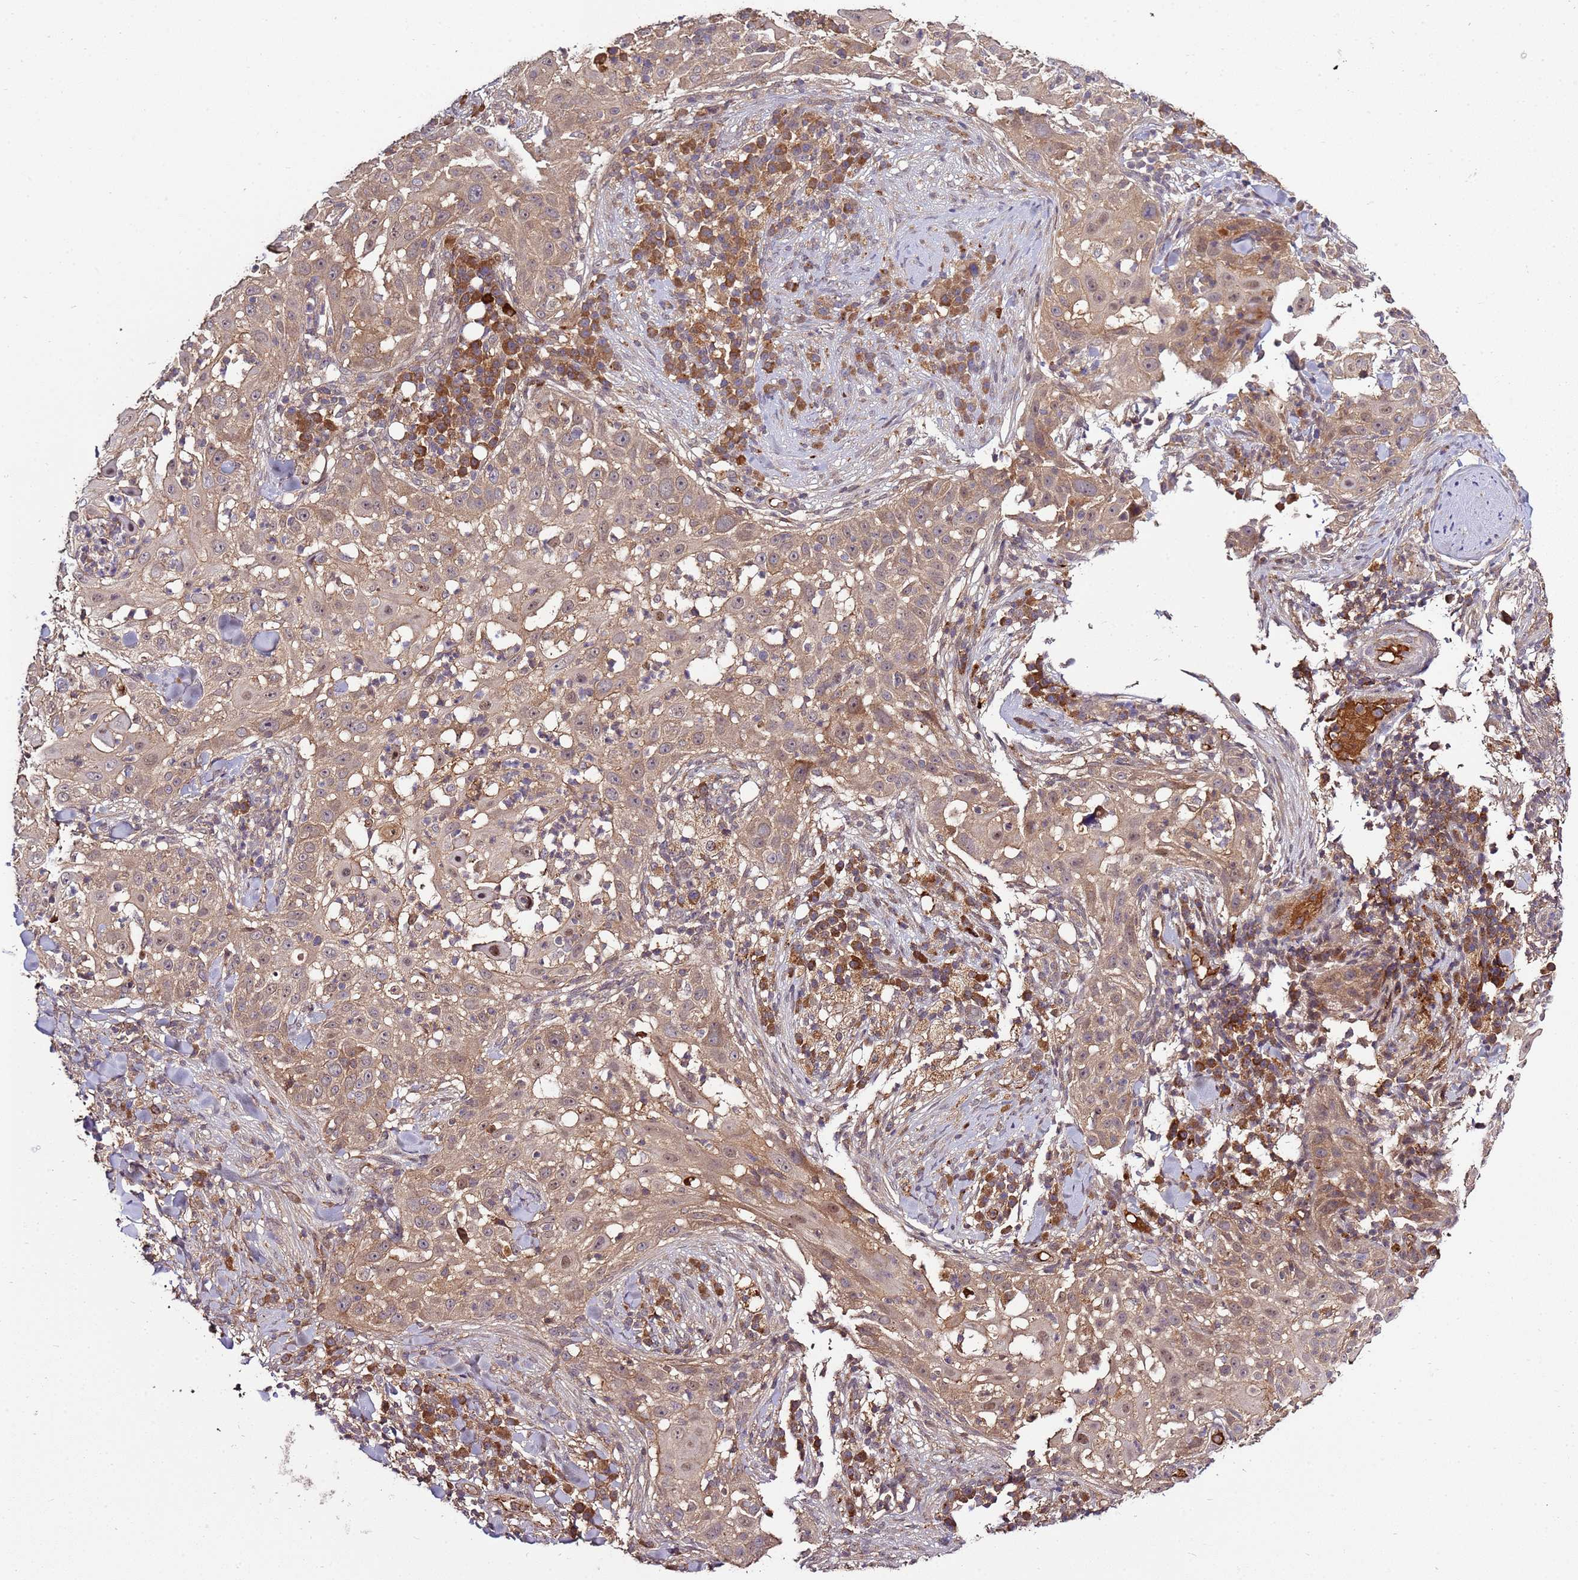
{"staining": {"intensity": "moderate", "quantity": ">75%", "location": "cytoplasmic/membranous,nuclear"}, "tissue": "skin cancer", "cell_type": "Tumor cells", "image_type": "cancer", "snomed": [{"axis": "morphology", "description": "Squamous cell carcinoma, NOS"}, {"axis": "topography", "description": "Skin"}], "caption": "Moderate cytoplasmic/membranous and nuclear protein staining is identified in approximately >75% of tumor cells in skin cancer.", "gene": "ZNF624", "patient": {"sex": "female", "age": 44}}